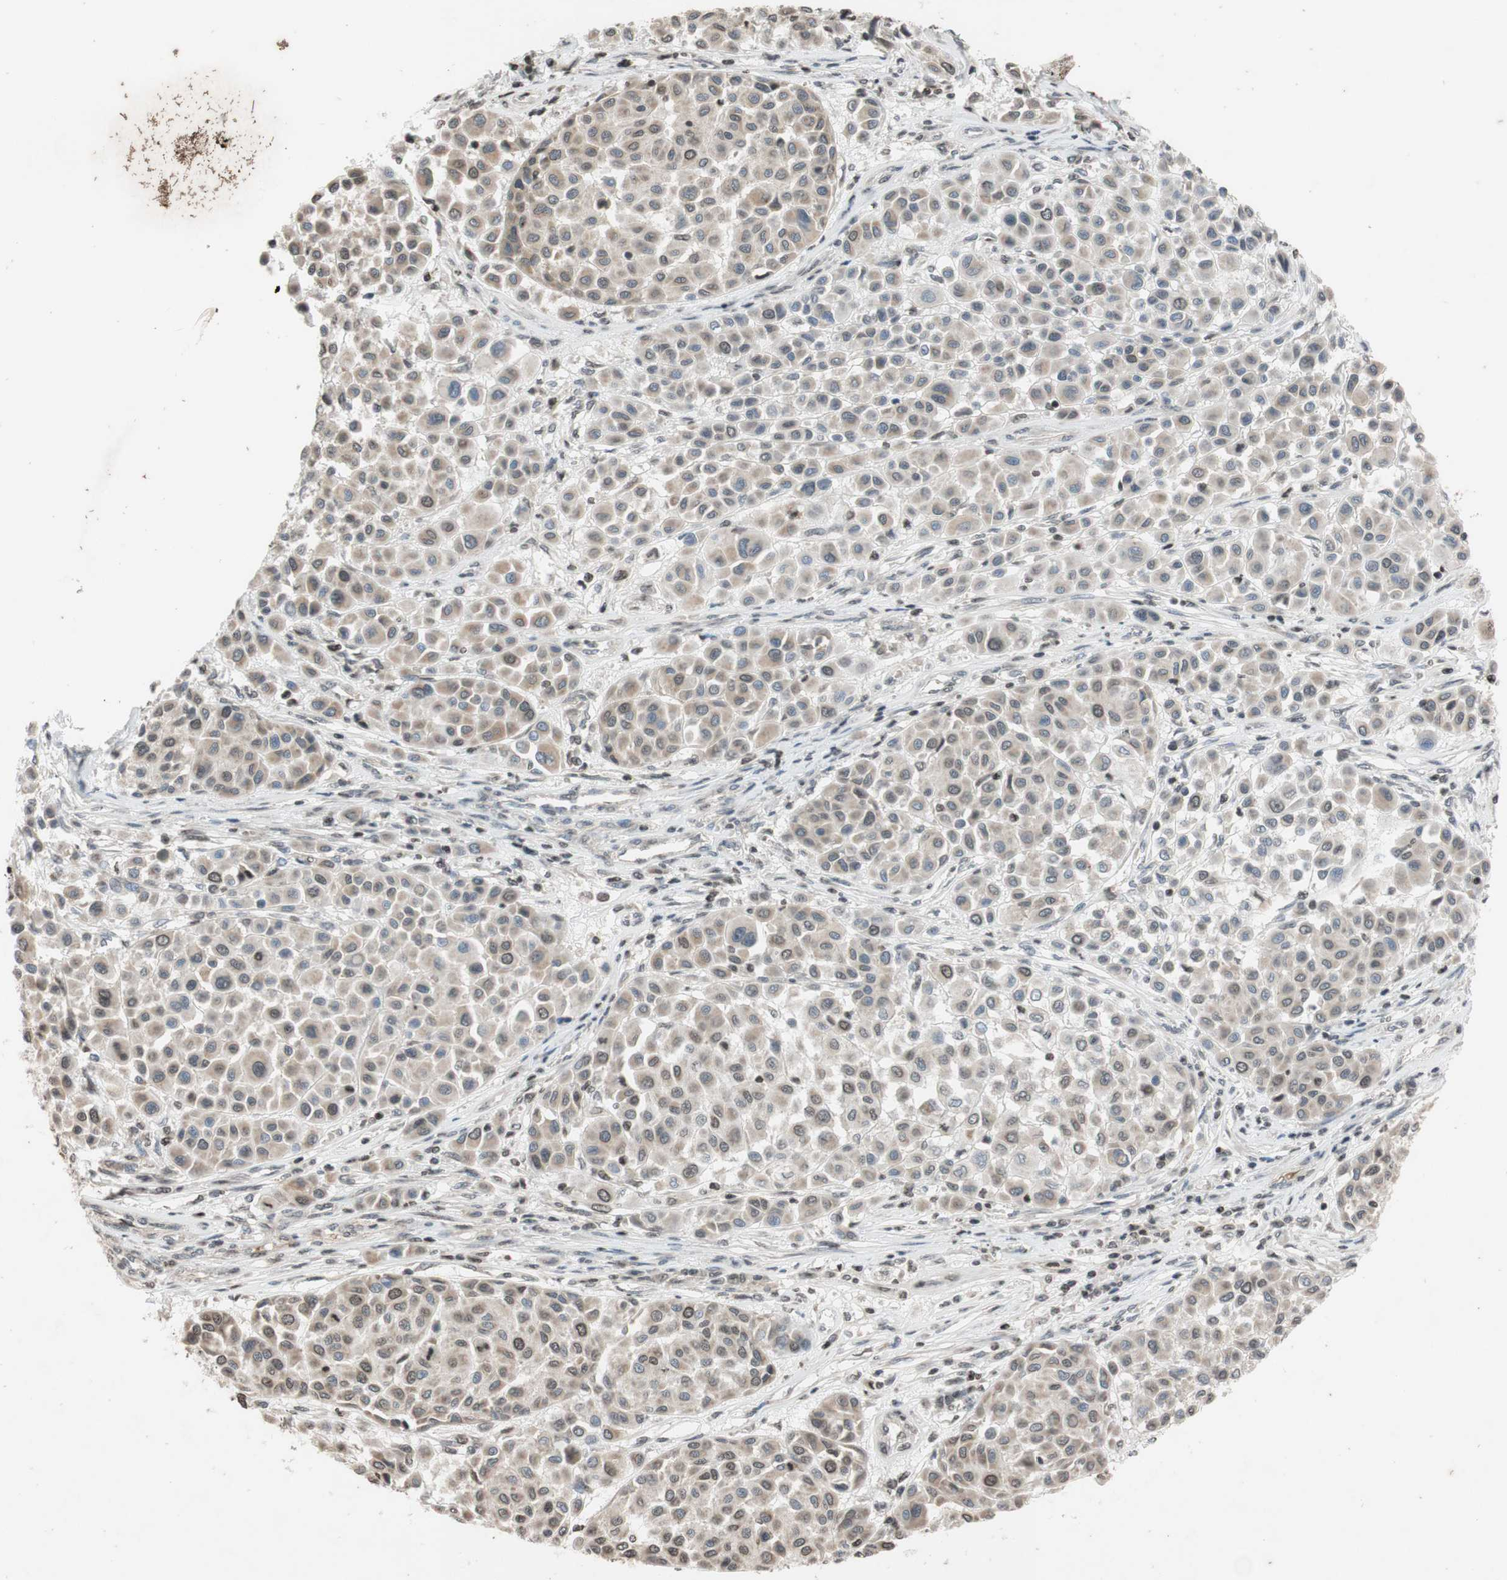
{"staining": {"intensity": "weak", "quantity": "<25%", "location": "cytoplasmic/membranous"}, "tissue": "melanoma", "cell_type": "Tumor cells", "image_type": "cancer", "snomed": [{"axis": "morphology", "description": "Malignant melanoma, Metastatic site"}, {"axis": "topography", "description": "Soft tissue"}], "caption": "Immunohistochemical staining of malignant melanoma (metastatic site) displays no significant expression in tumor cells.", "gene": "MCM6", "patient": {"sex": "male", "age": 41}}